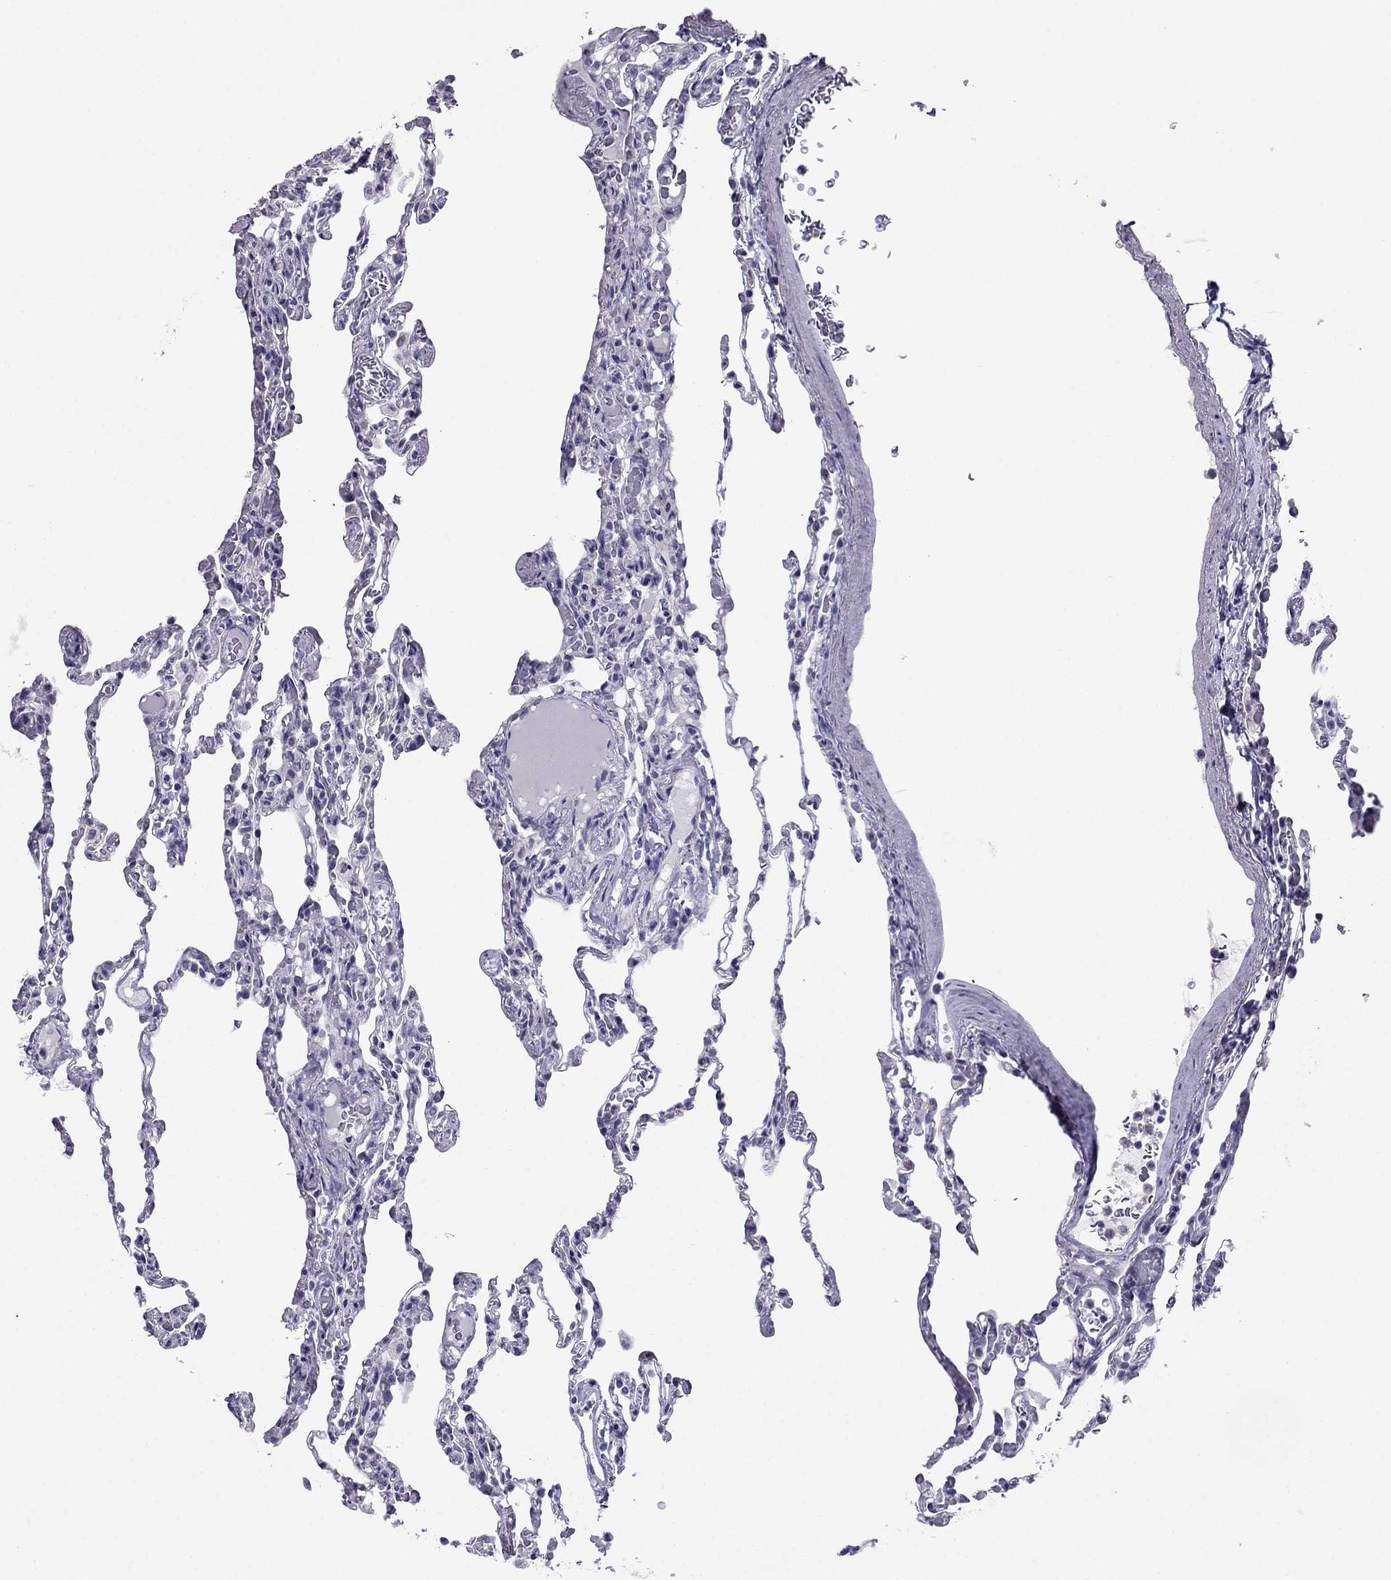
{"staining": {"intensity": "negative", "quantity": "none", "location": "none"}, "tissue": "lung", "cell_type": "Alveolar cells", "image_type": "normal", "snomed": [{"axis": "morphology", "description": "Normal tissue, NOS"}, {"axis": "topography", "description": "Lung"}], "caption": "This is a photomicrograph of immunohistochemistry staining of unremarkable lung, which shows no staining in alveolar cells. (DAB immunohistochemistry visualized using brightfield microscopy, high magnification).", "gene": "CROCC2", "patient": {"sex": "female", "age": 43}}